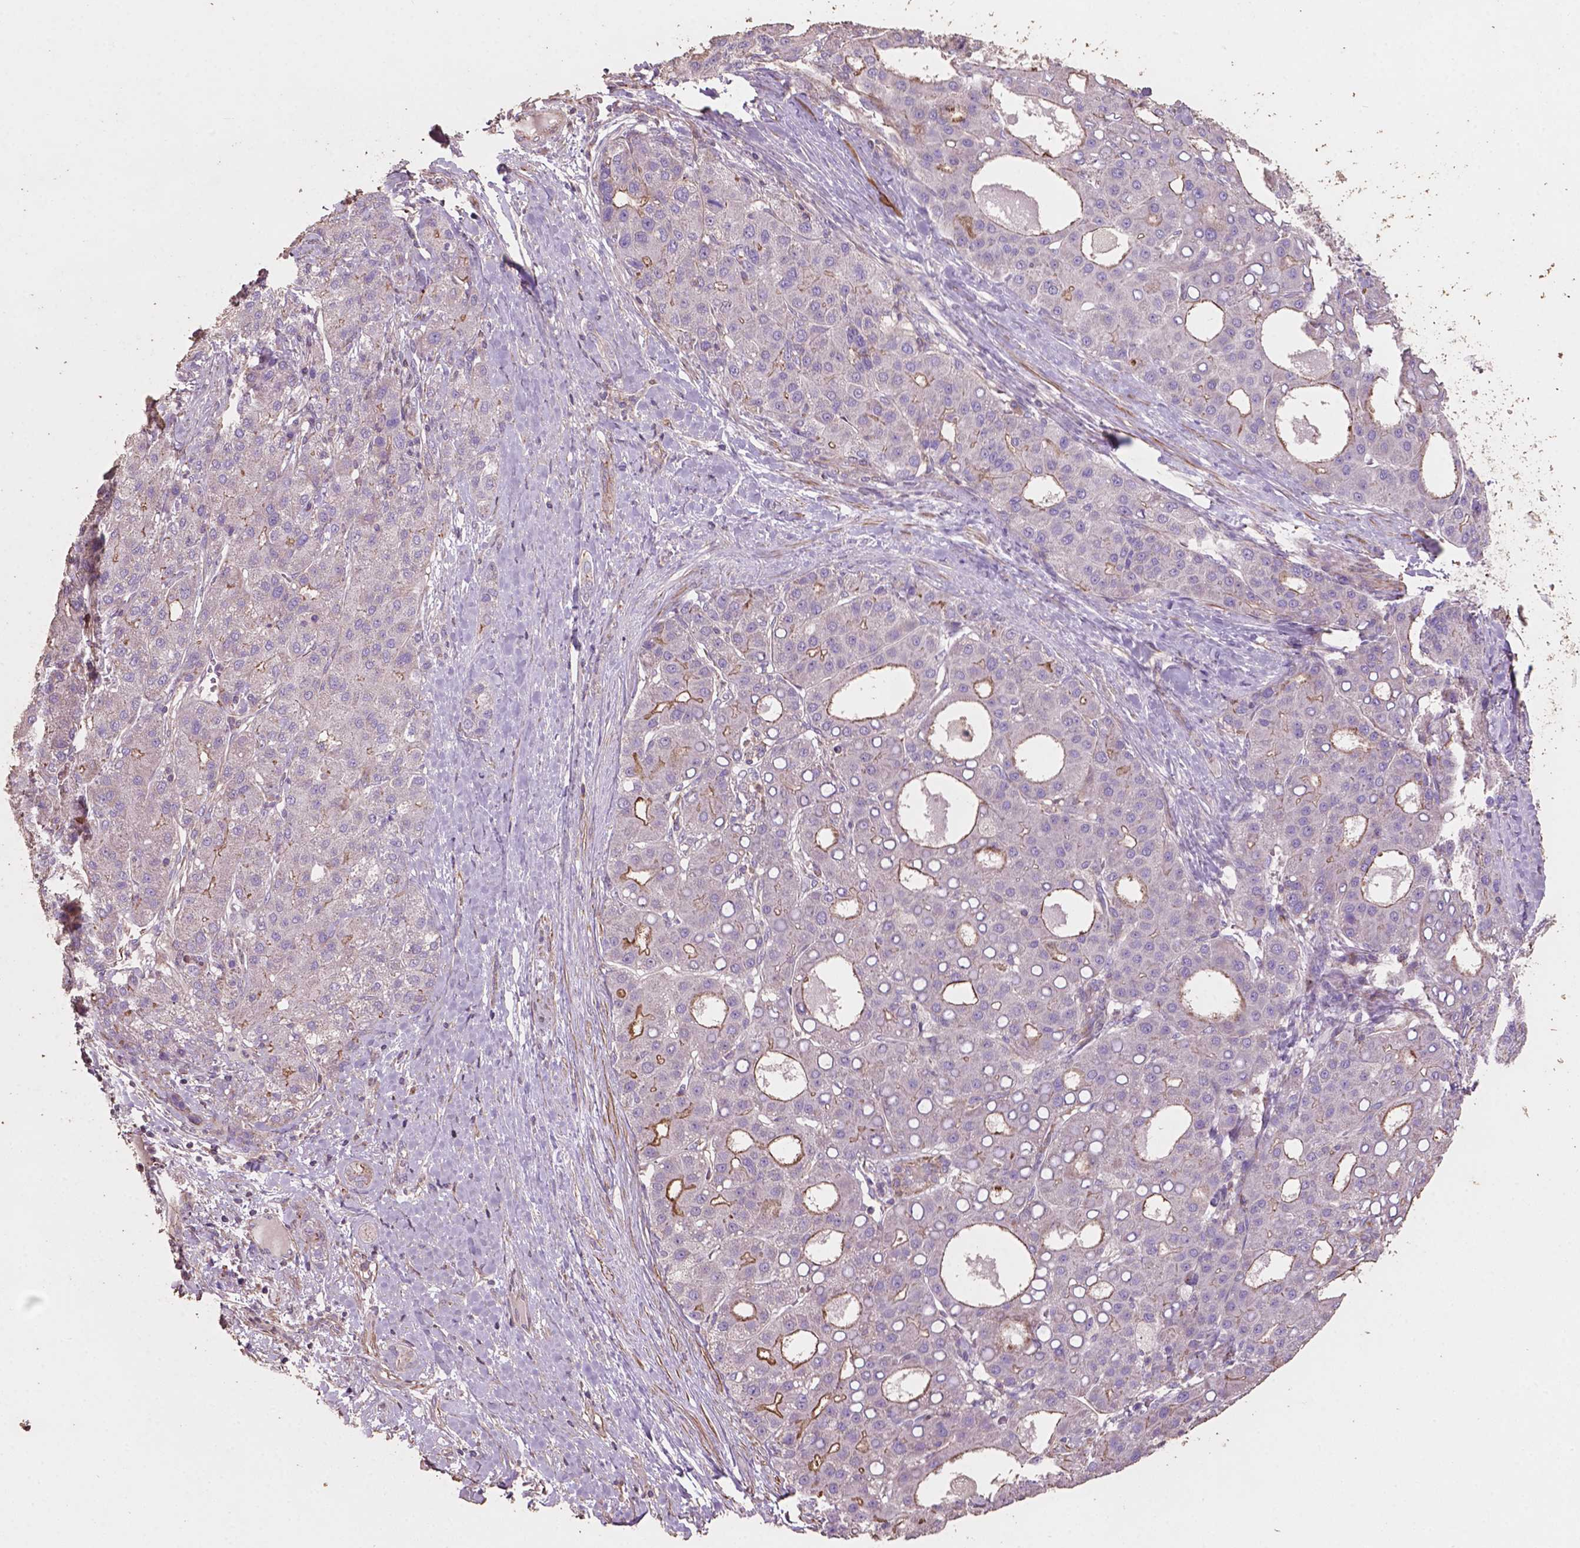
{"staining": {"intensity": "moderate", "quantity": "<25%", "location": "cytoplasmic/membranous"}, "tissue": "liver cancer", "cell_type": "Tumor cells", "image_type": "cancer", "snomed": [{"axis": "morphology", "description": "Carcinoma, Hepatocellular, NOS"}, {"axis": "topography", "description": "Liver"}], "caption": "Liver cancer stained for a protein (brown) displays moderate cytoplasmic/membranous positive staining in about <25% of tumor cells.", "gene": "COMMD4", "patient": {"sex": "male", "age": 65}}